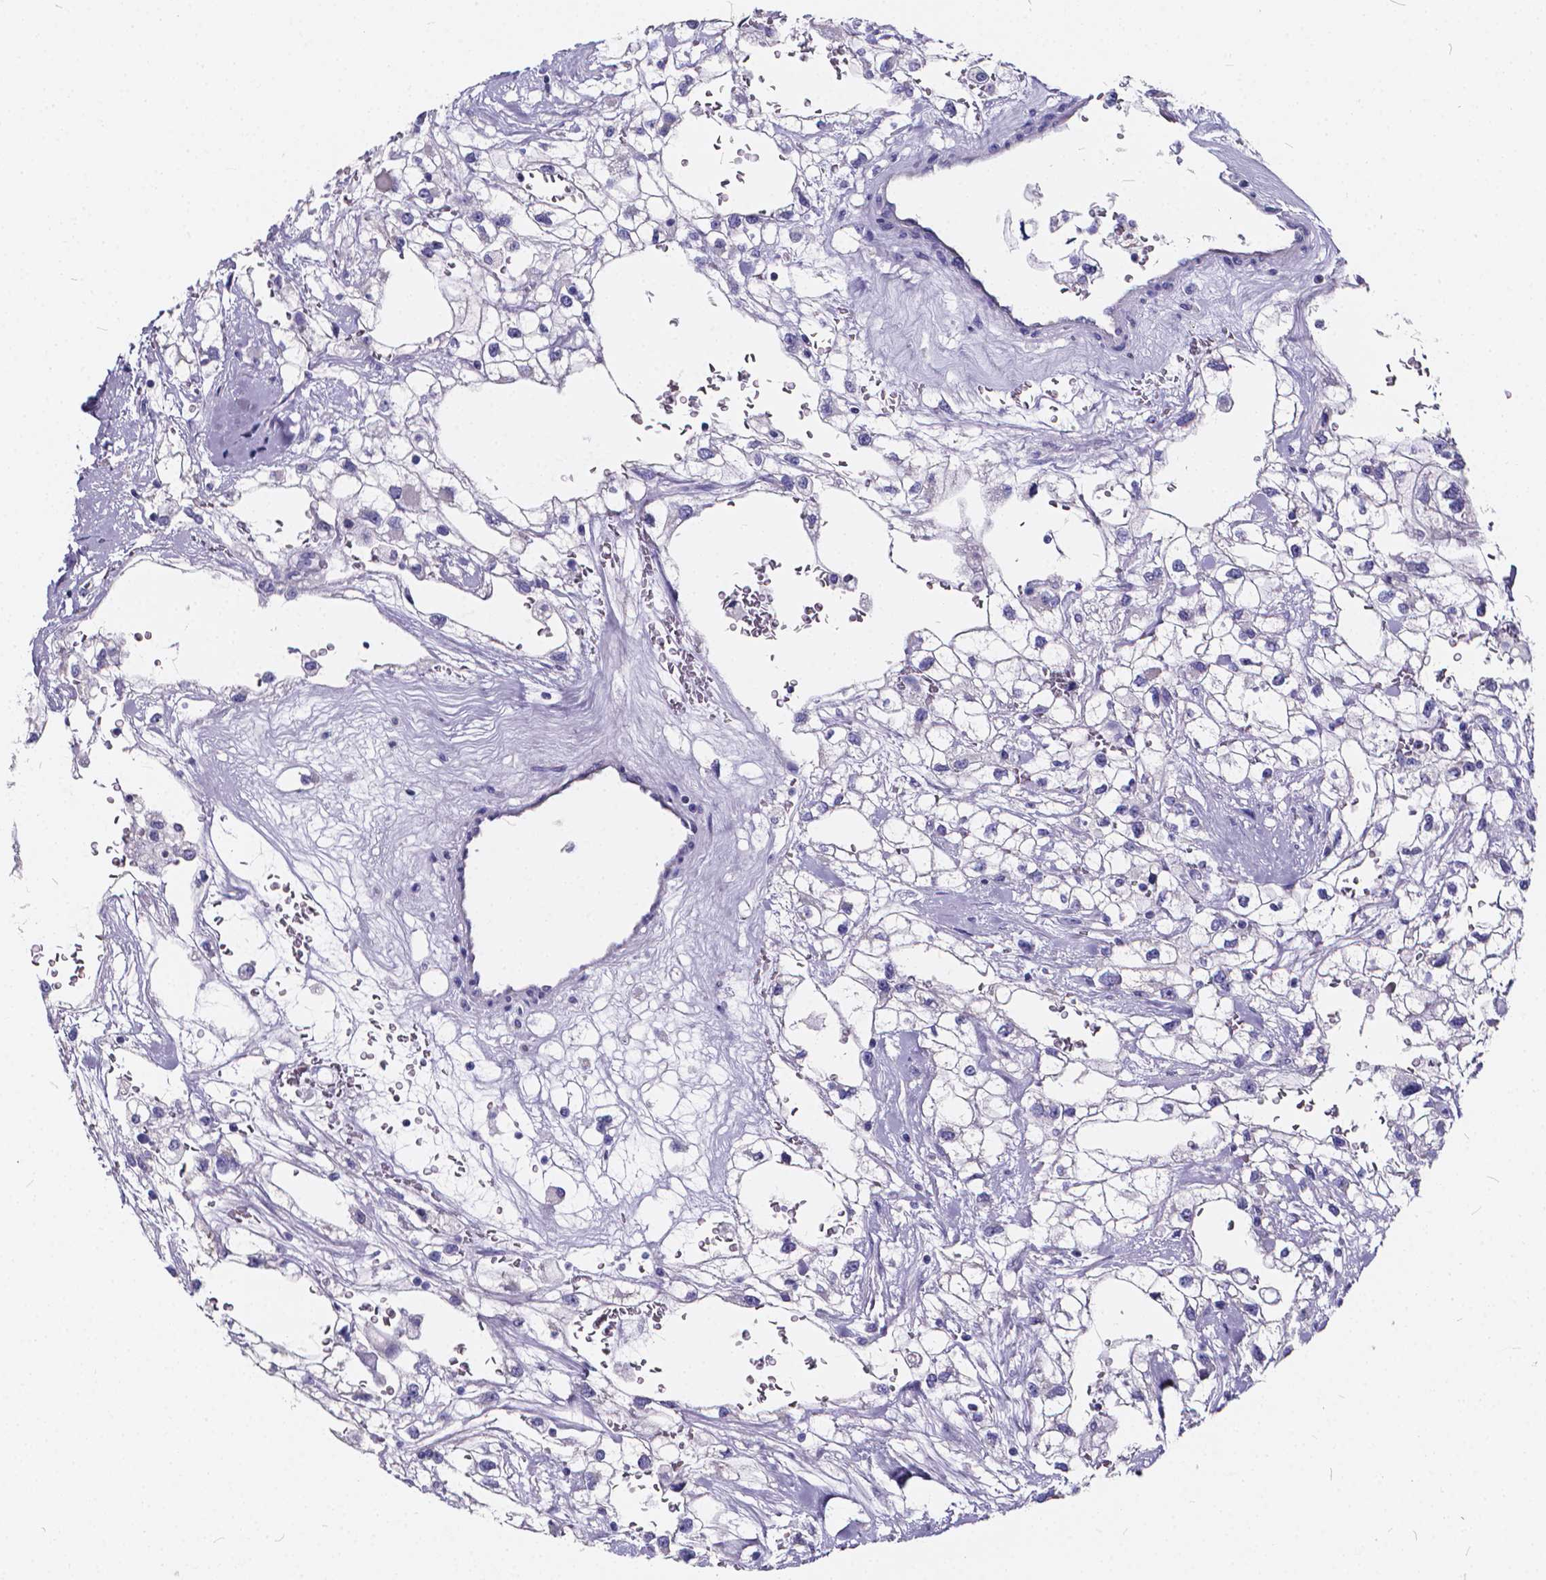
{"staining": {"intensity": "negative", "quantity": "none", "location": "none"}, "tissue": "renal cancer", "cell_type": "Tumor cells", "image_type": "cancer", "snomed": [{"axis": "morphology", "description": "Adenocarcinoma, NOS"}, {"axis": "topography", "description": "Kidney"}], "caption": "Immunohistochemical staining of renal cancer (adenocarcinoma) shows no significant expression in tumor cells.", "gene": "SPEF2", "patient": {"sex": "male", "age": 59}}